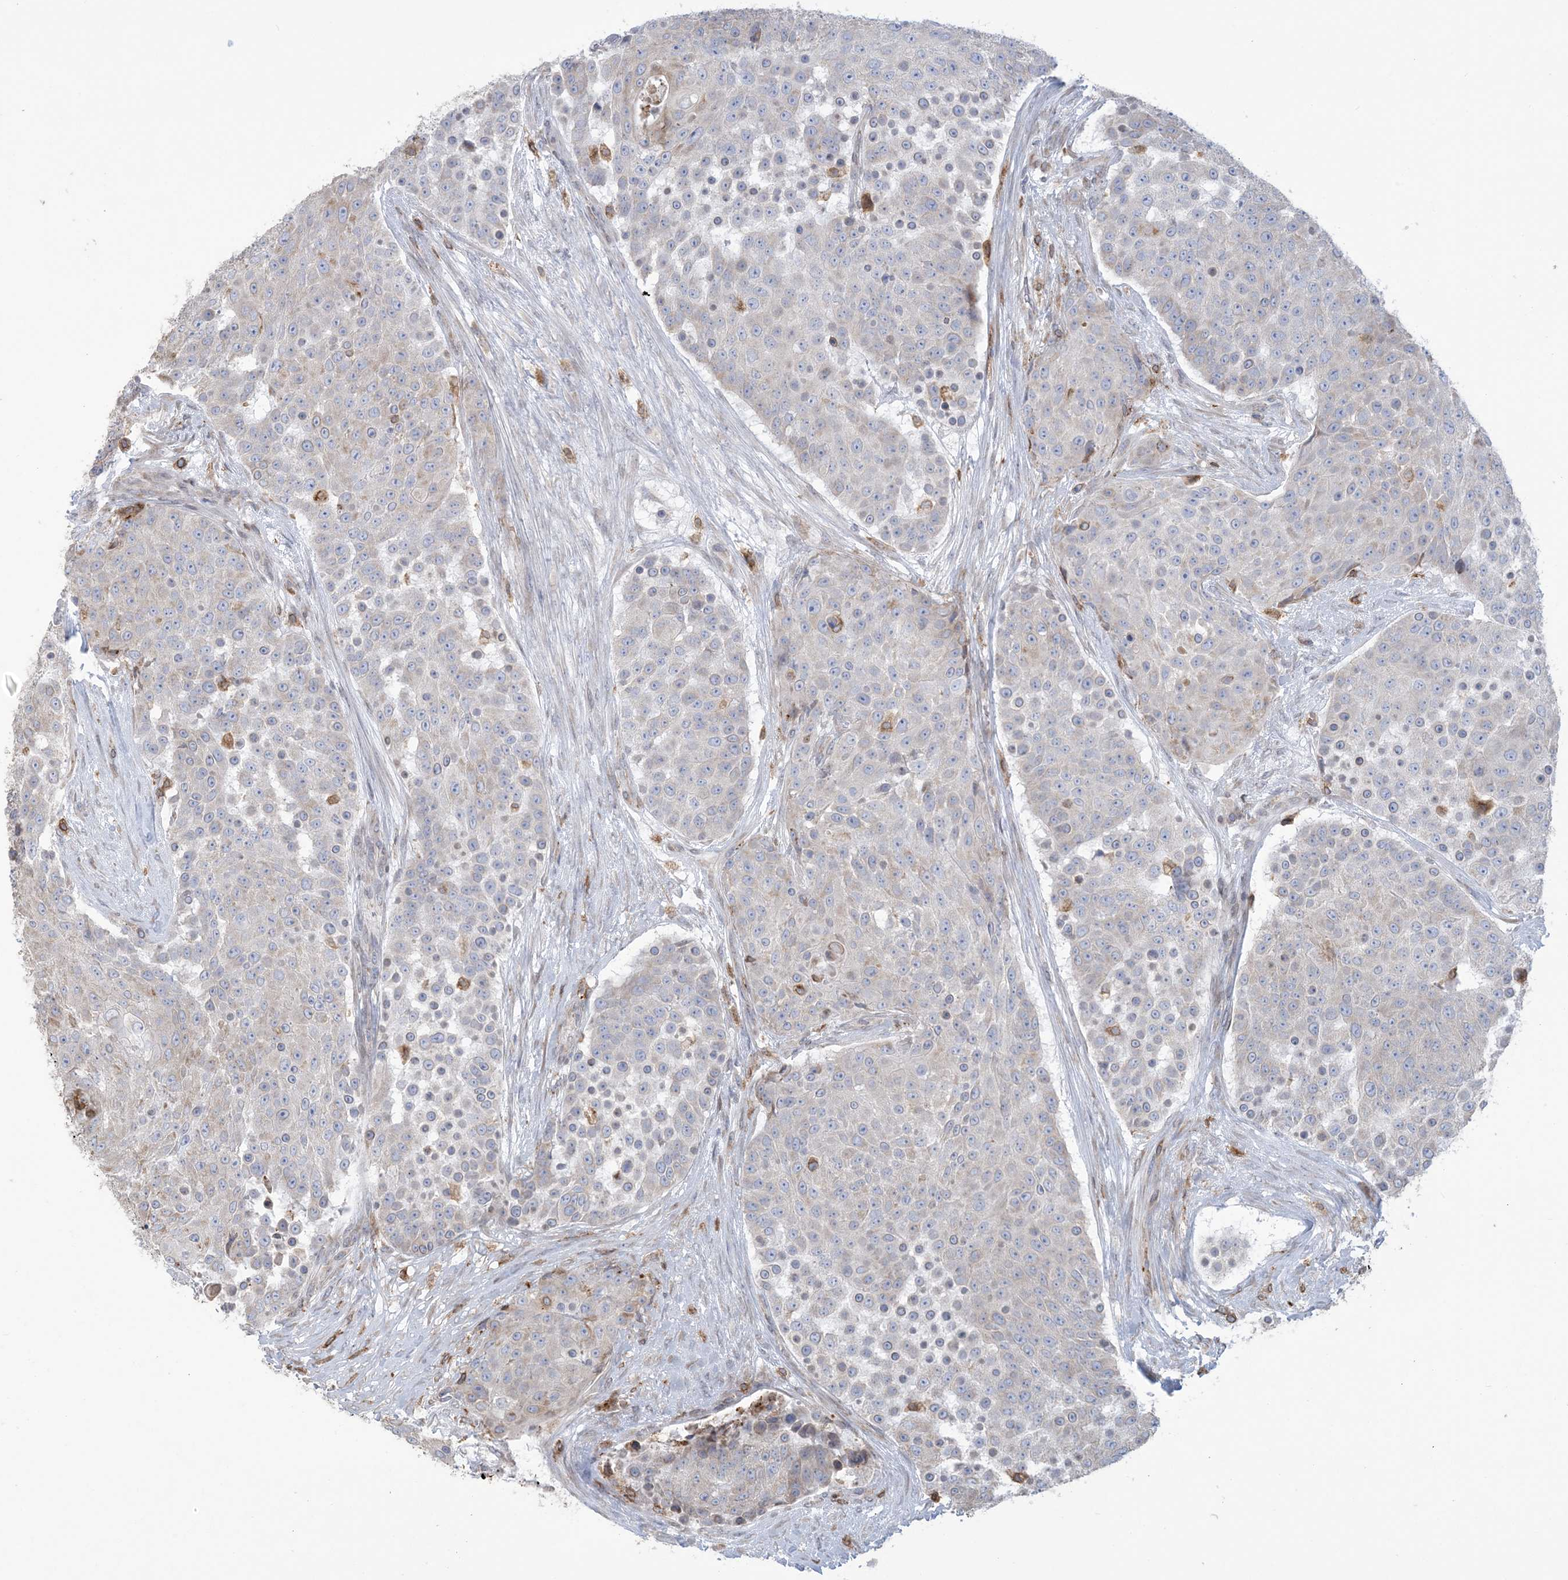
{"staining": {"intensity": "weak", "quantity": "<25%", "location": "cytoplasmic/membranous"}, "tissue": "urothelial cancer", "cell_type": "Tumor cells", "image_type": "cancer", "snomed": [{"axis": "morphology", "description": "Urothelial carcinoma, High grade"}, {"axis": "topography", "description": "Urinary bladder"}], "caption": "Urothelial cancer was stained to show a protein in brown. There is no significant staining in tumor cells. The staining was performed using DAB (3,3'-diaminobenzidine) to visualize the protein expression in brown, while the nuclei were stained in blue with hematoxylin (Magnification: 20x).", "gene": "SHANK1", "patient": {"sex": "female", "age": 63}}